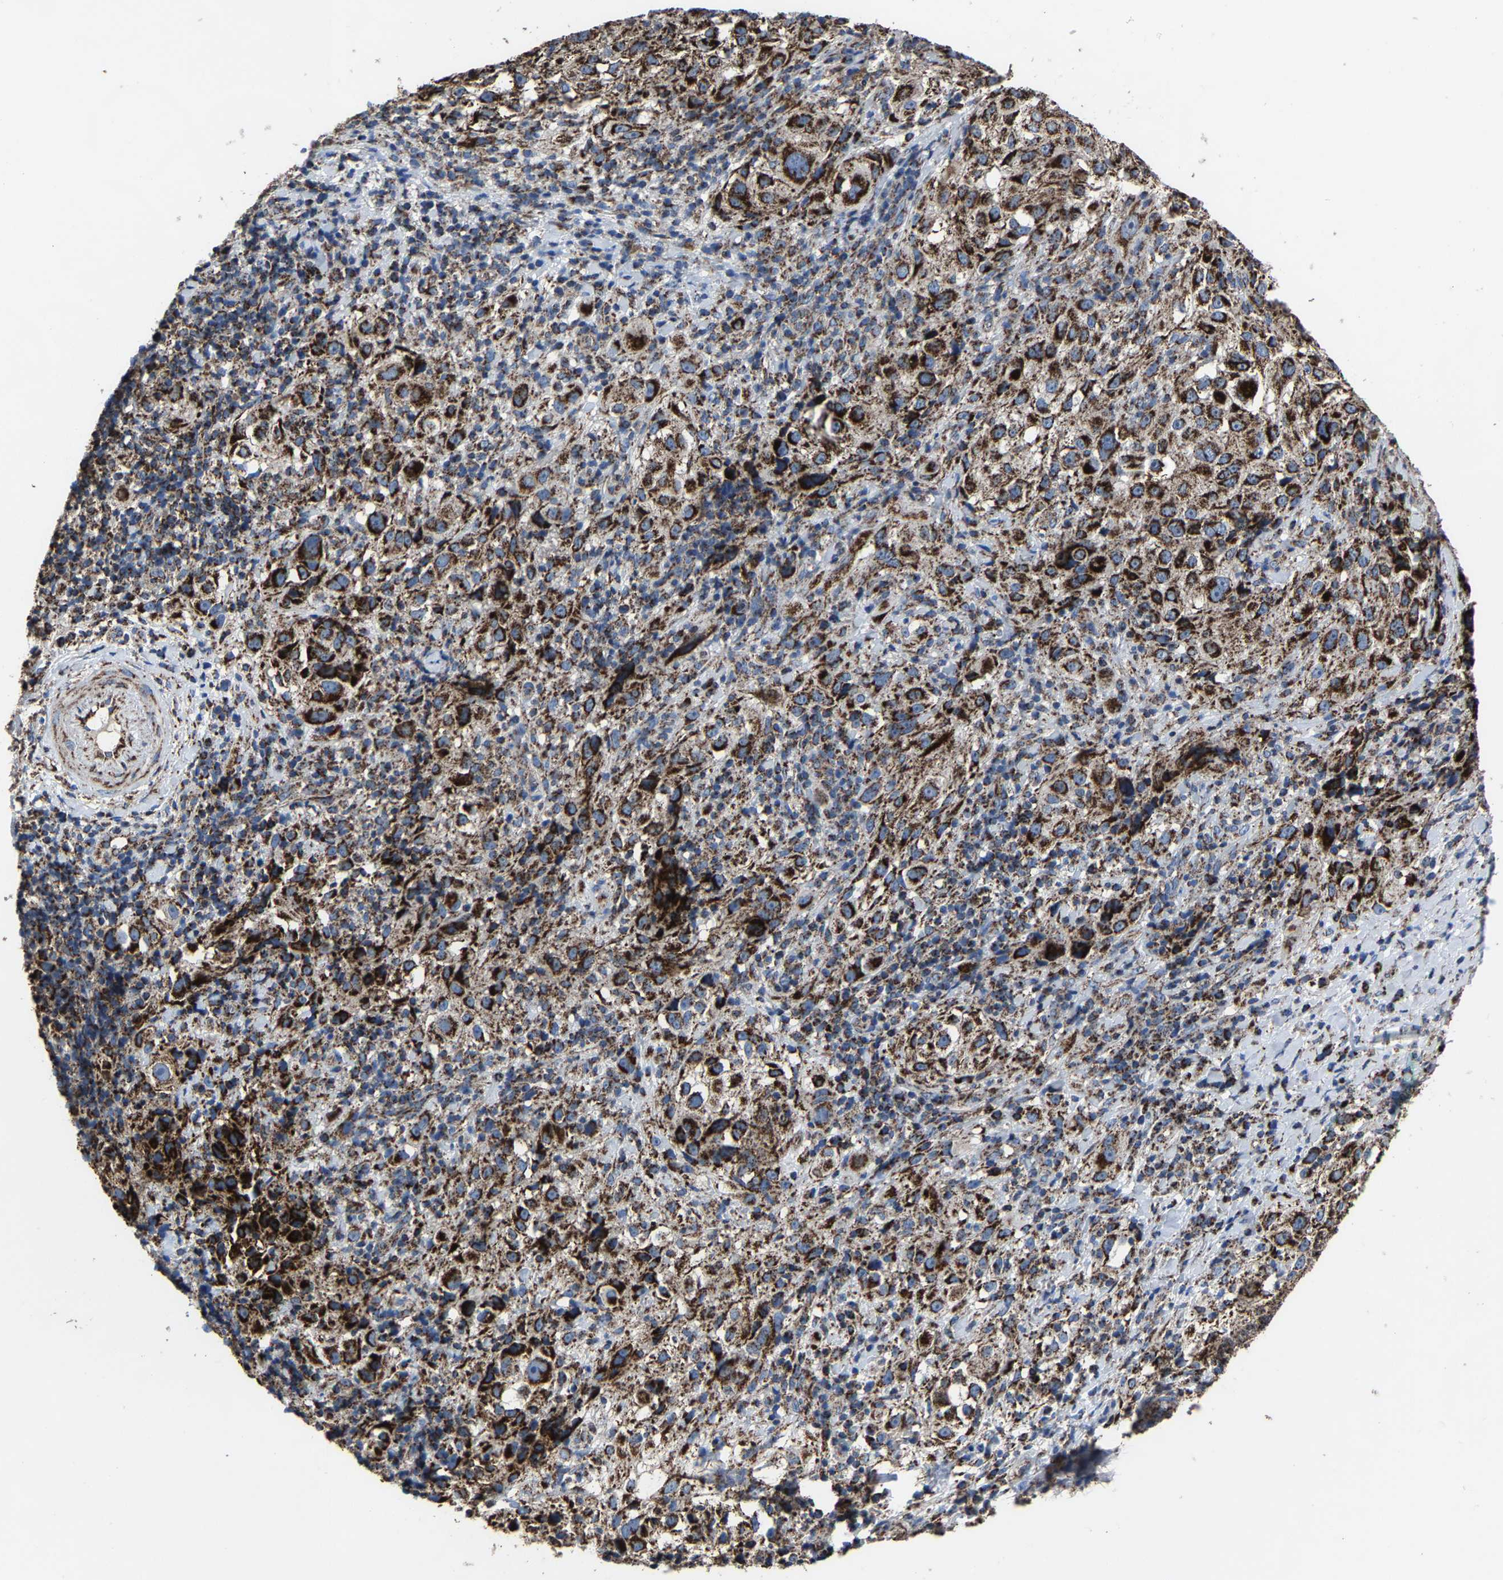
{"staining": {"intensity": "strong", "quantity": ">75%", "location": "cytoplasmic/membranous"}, "tissue": "melanoma", "cell_type": "Tumor cells", "image_type": "cancer", "snomed": [{"axis": "morphology", "description": "Necrosis, NOS"}, {"axis": "morphology", "description": "Malignant melanoma, NOS"}, {"axis": "topography", "description": "Skin"}], "caption": "Malignant melanoma was stained to show a protein in brown. There is high levels of strong cytoplasmic/membranous staining in about >75% of tumor cells.", "gene": "NDUFV3", "patient": {"sex": "female", "age": 87}}